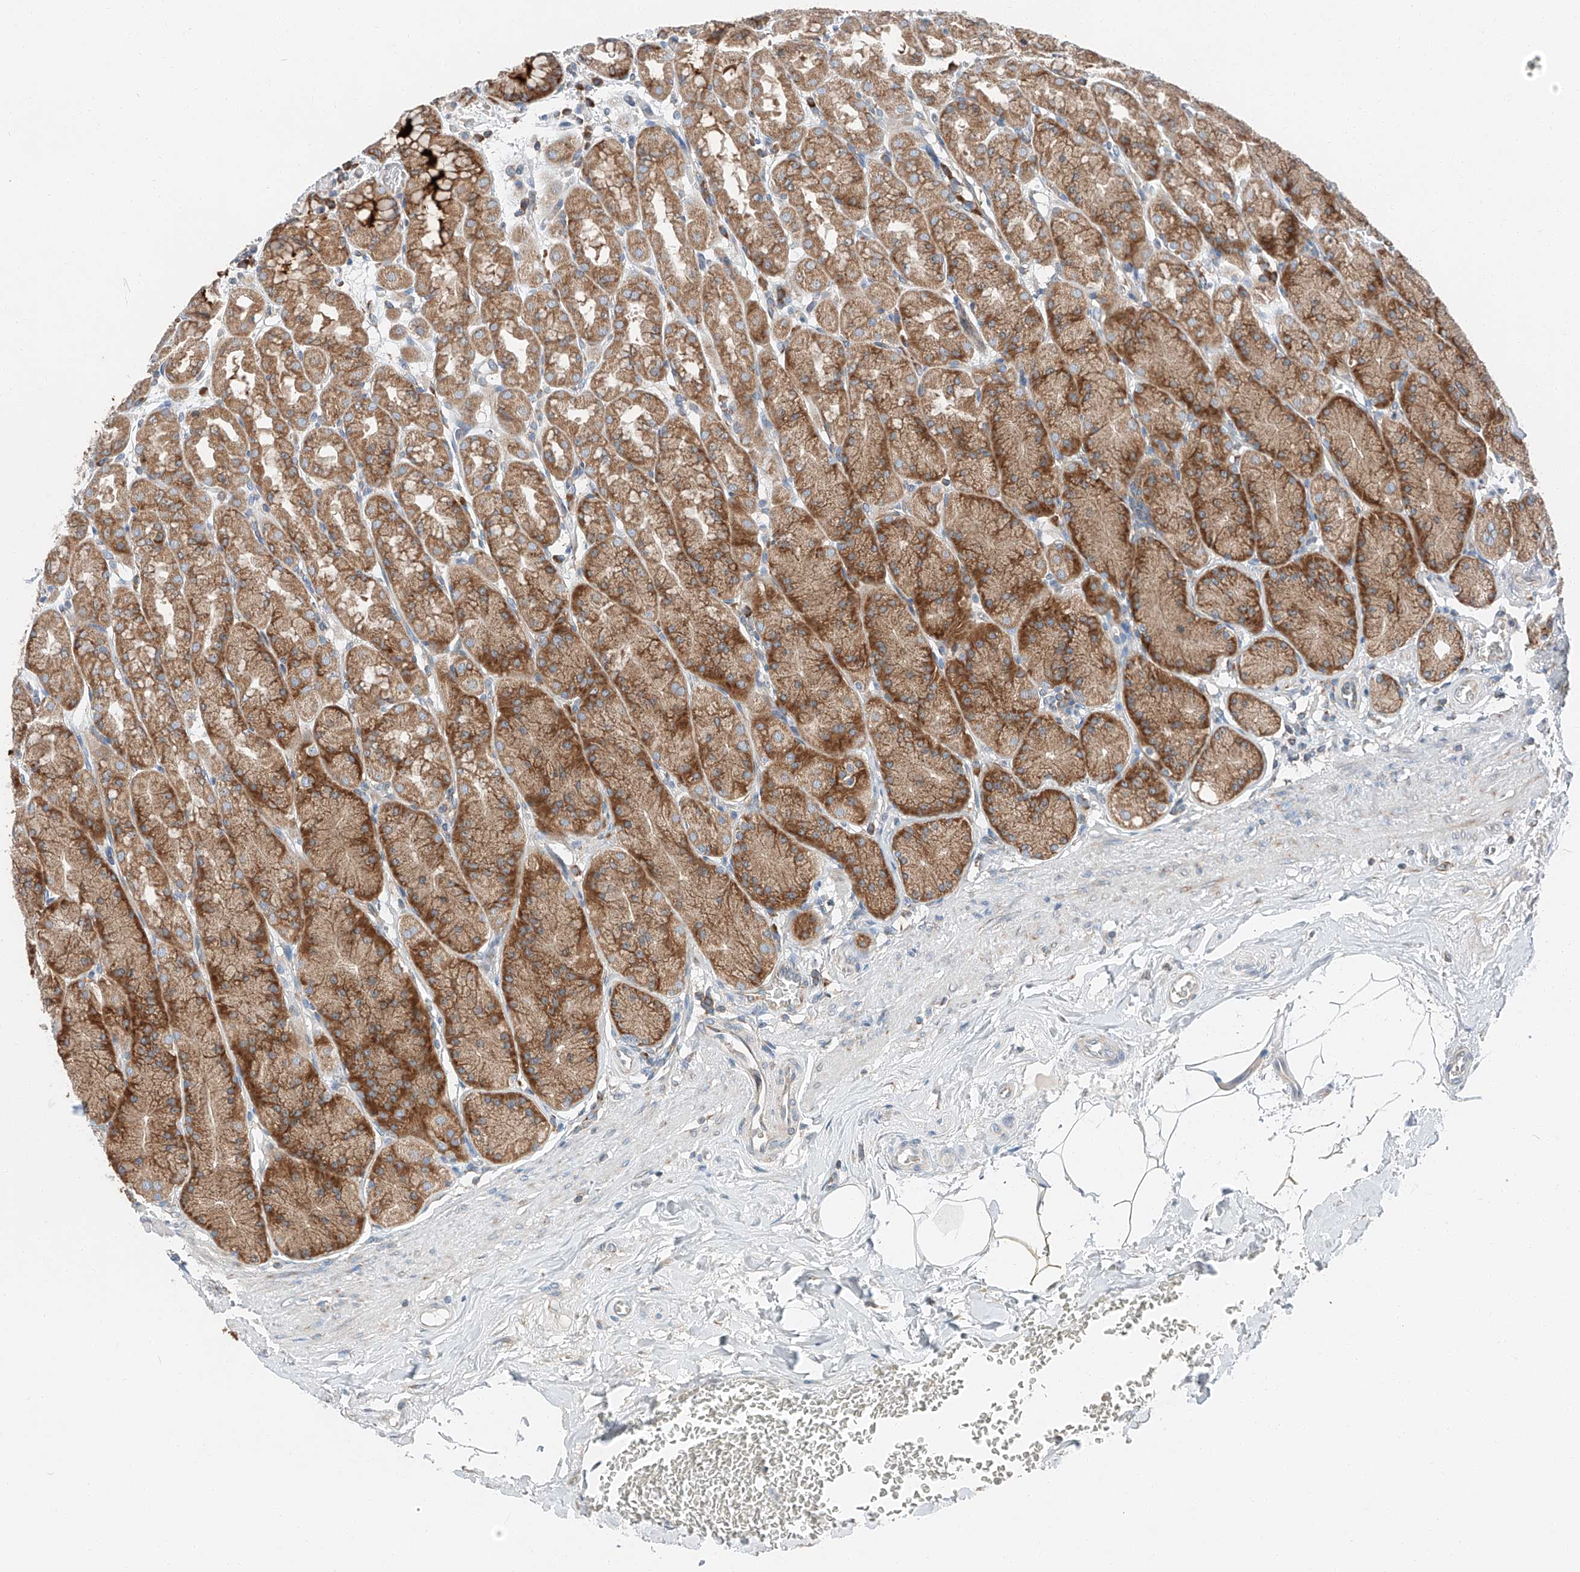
{"staining": {"intensity": "moderate", "quantity": ">75%", "location": "cytoplasmic/membranous"}, "tissue": "stomach", "cell_type": "Glandular cells", "image_type": "normal", "snomed": [{"axis": "morphology", "description": "Normal tissue, NOS"}, {"axis": "topography", "description": "Stomach"}], "caption": "High-magnification brightfield microscopy of benign stomach stained with DAB (brown) and counterstained with hematoxylin (blue). glandular cells exhibit moderate cytoplasmic/membranous staining is identified in about>75% of cells. The staining was performed using DAB to visualize the protein expression in brown, while the nuclei were stained in blue with hematoxylin (Magnification: 20x).", "gene": "ZC3H15", "patient": {"sex": "male", "age": 42}}